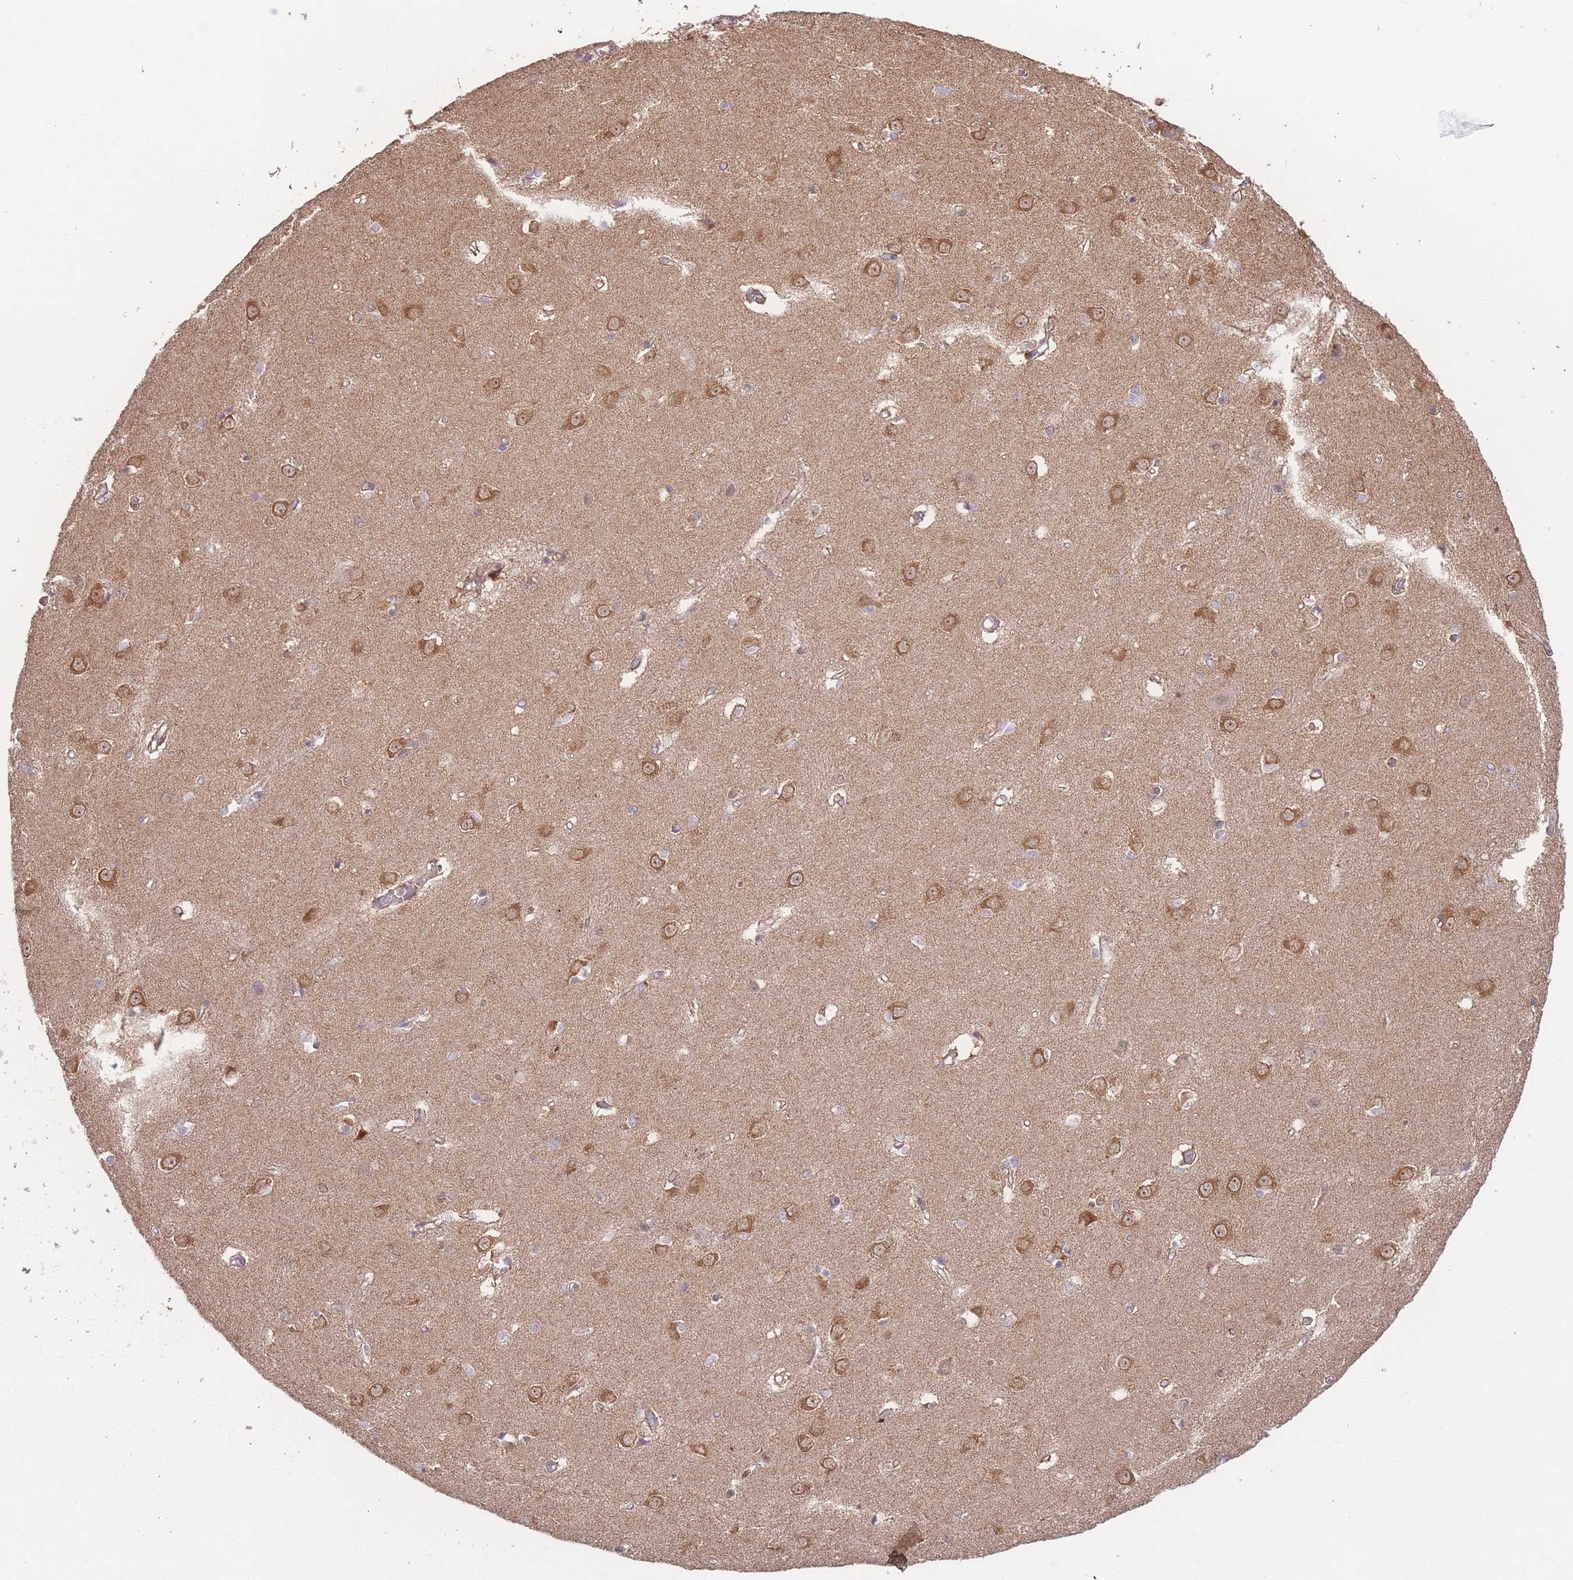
{"staining": {"intensity": "weak", "quantity": "<25%", "location": "cytoplasmic/membranous"}, "tissue": "caudate", "cell_type": "Glial cells", "image_type": "normal", "snomed": [{"axis": "morphology", "description": "Normal tissue, NOS"}, {"axis": "topography", "description": "Lateral ventricle wall"}], "caption": "This image is of benign caudate stained with IHC to label a protein in brown with the nuclei are counter-stained blue. There is no staining in glial cells.", "gene": "PXMP4", "patient": {"sex": "male", "age": 37}}